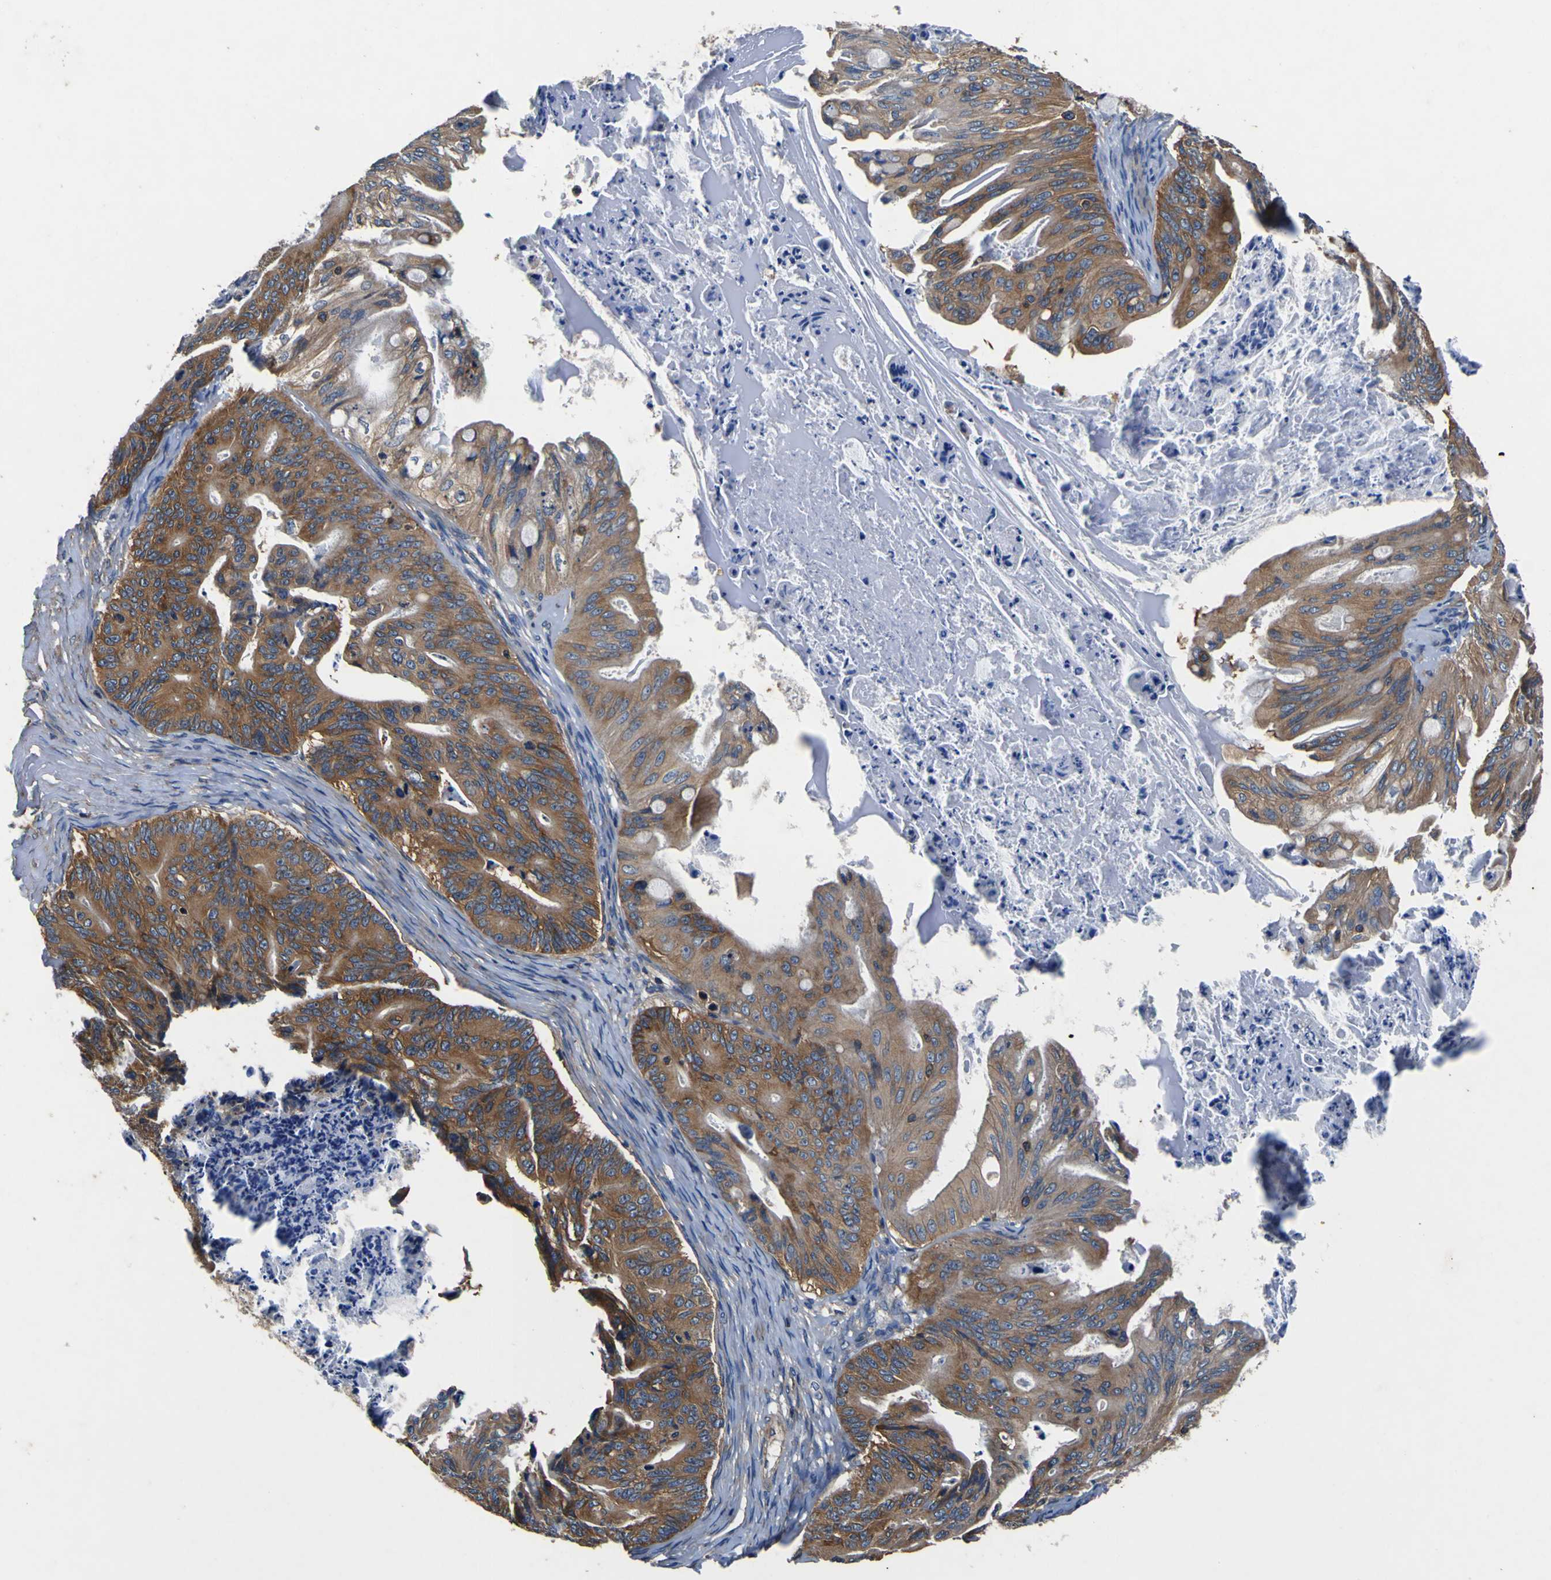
{"staining": {"intensity": "moderate", "quantity": ">75%", "location": "cytoplasmic/membranous"}, "tissue": "ovarian cancer", "cell_type": "Tumor cells", "image_type": "cancer", "snomed": [{"axis": "morphology", "description": "Cystadenocarcinoma, mucinous, NOS"}, {"axis": "topography", "description": "Ovary"}], "caption": "Human ovarian cancer (mucinous cystadenocarcinoma) stained with a protein marker reveals moderate staining in tumor cells.", "gene": "CNR2", "patient": {"sex": "female", "age": 37}}